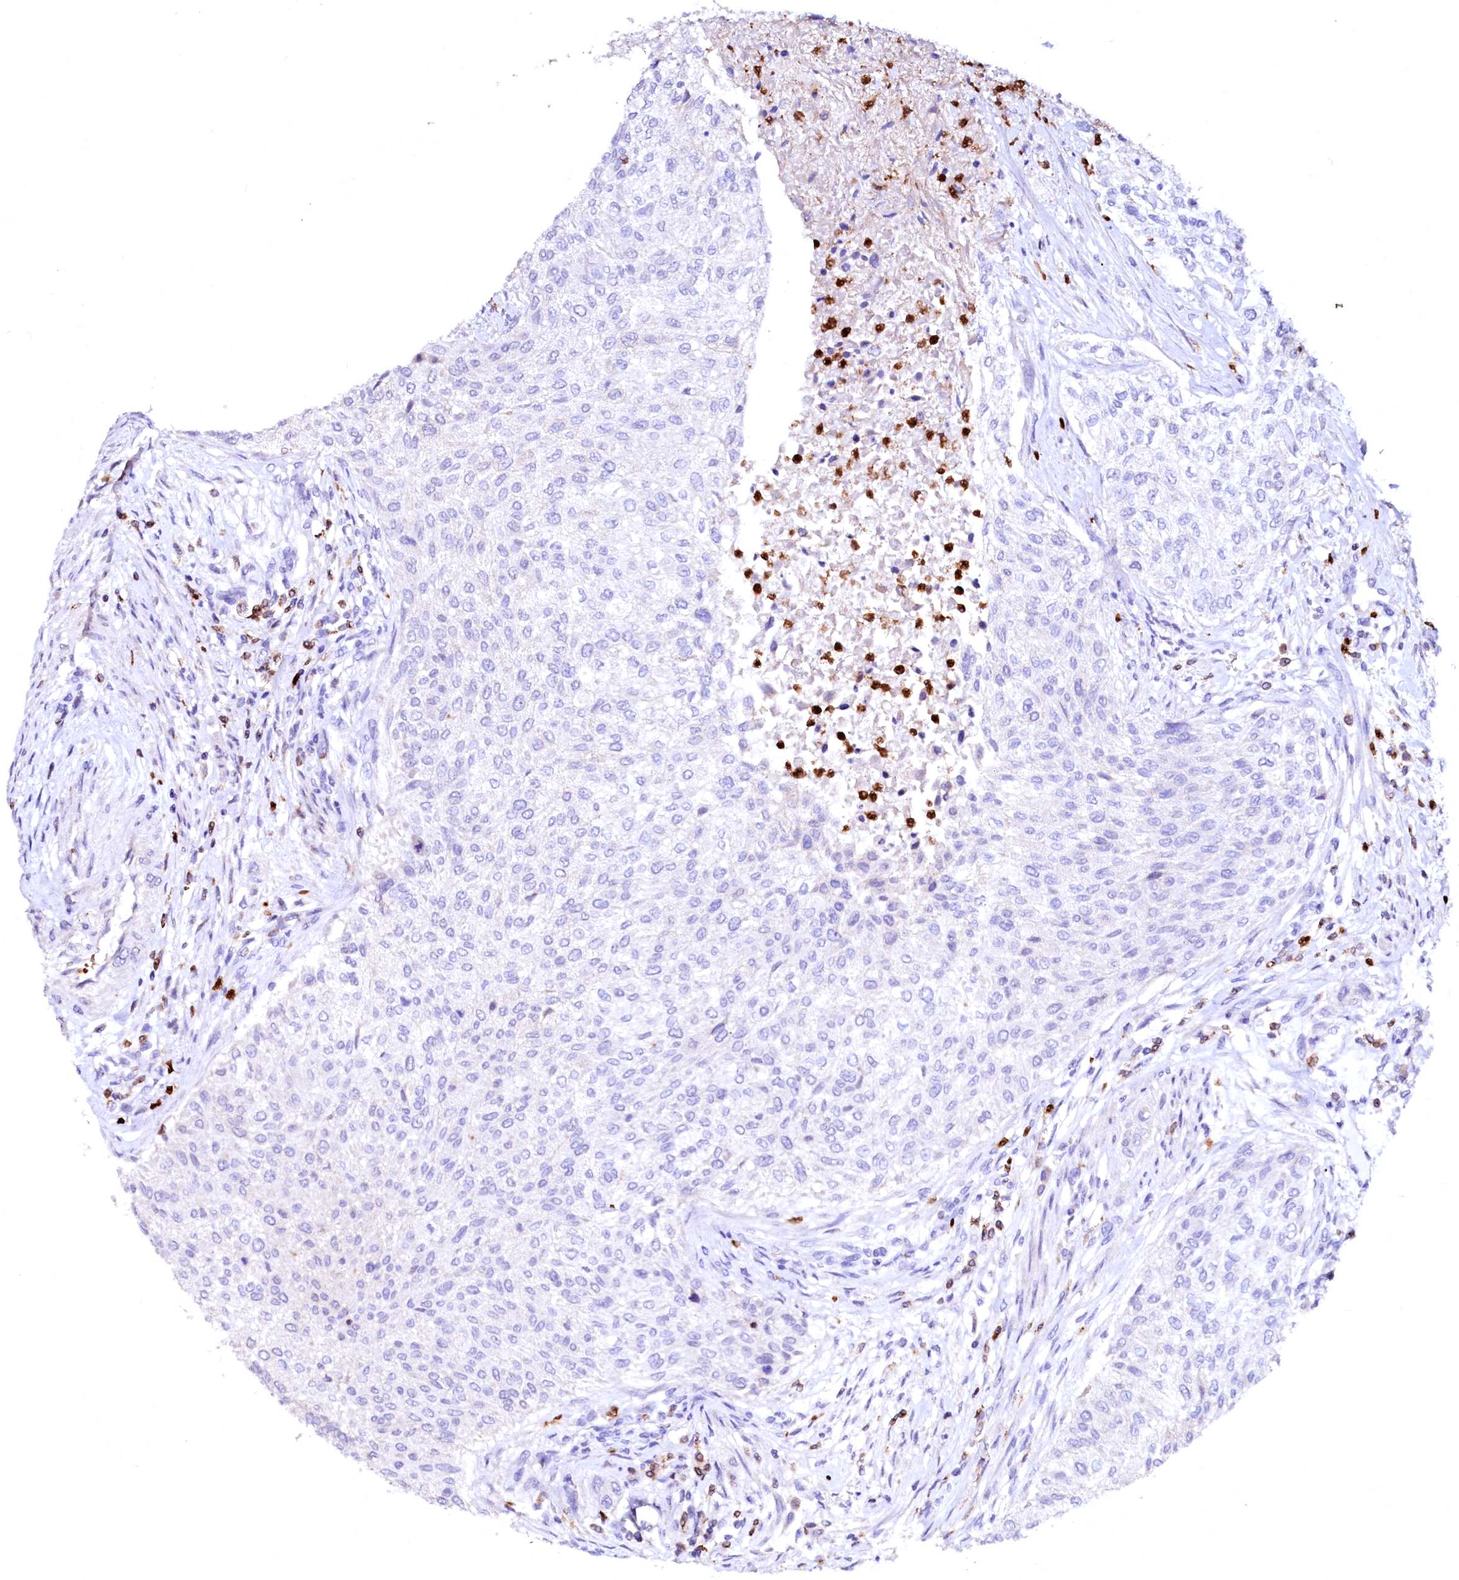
{"staining": {"intensity": "negative", "quantity": "none", "location": "none"}, "tissue": "urothelial cancer", "cell_type": "Tumor cells", "image_type": "cancer", "snomed": [{"axis": "morphology", "description": "Normal tissue, NOS"}, {"axis": "morphology", "description": "Urothelial carcinoma, NOS"}, {"axis": "topography", "description": "Urinary bladder"}, {"axis": "topography", "description": "Peripheral nerve tissue"}], "caption": "This is an IHC image of transitional cell carcinoma. There is no positivity in tumor cells.", "gene": "RAB27A", "patient": {"sex": "male", "age": 35}}